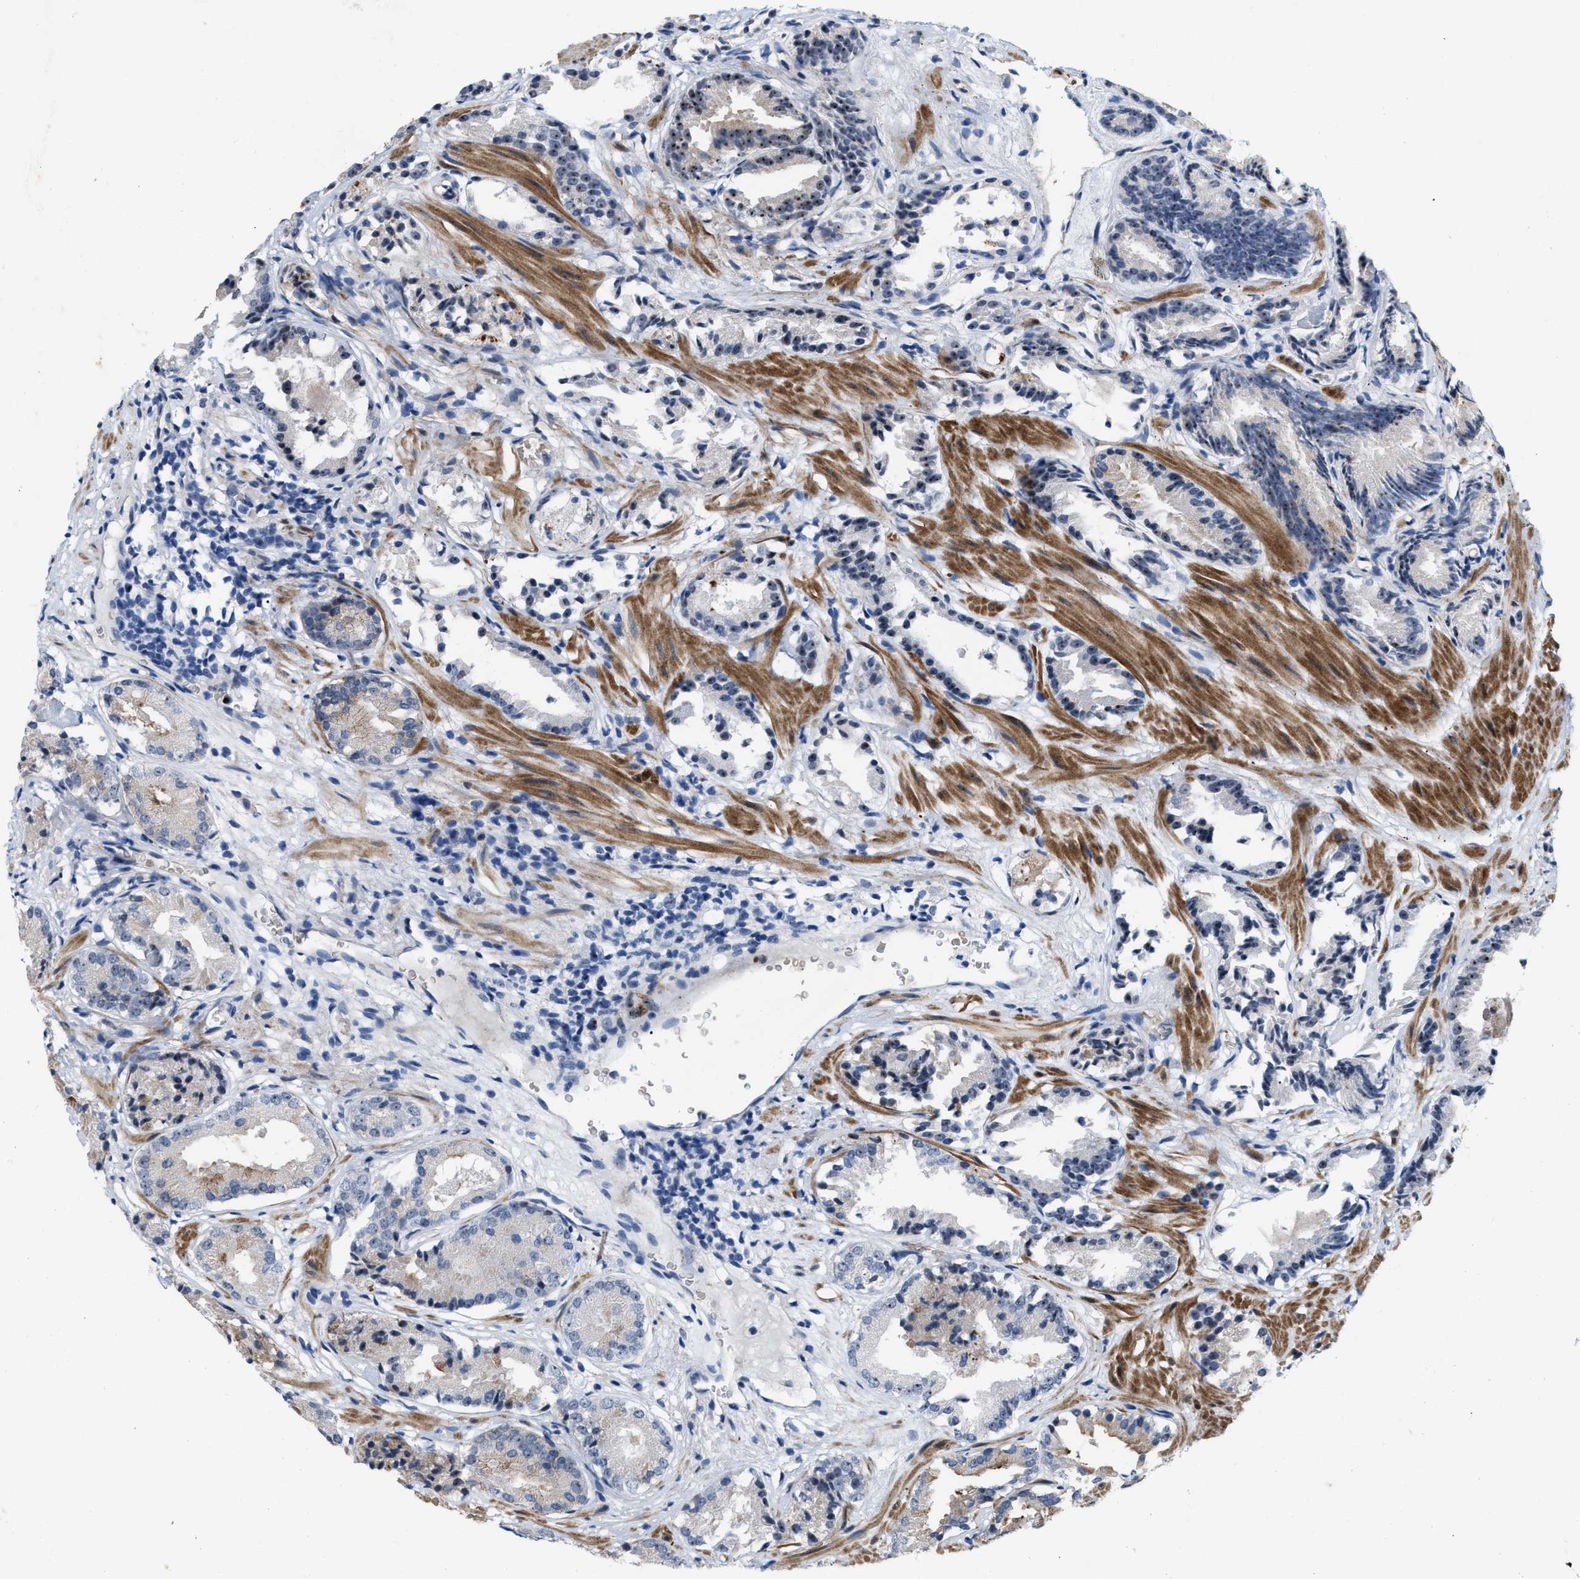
{"staining": {"intensity": "moderate", "quantity": "<25%", "location": "cytoplasmic/membranous,nuclear"}, "tissue": "prostate cancer", "cell_type": "Tumor cells", "image_type": "cancer", "snomed": [{"axis": "morphology", "description": "Adenocarcinoma, Low grade"}, {"axis": "topography", "description": "Prostate"}], "caption": "Prostate adenocarcinoma (low-grade) tissue reveals moderate cytoplasmic/membranous and nuclear staining in about <25% of tumor cells (DAB (3,3'-diaminobenzidine) IHC with brightfield microscopy, high magnification).", "gene": "POLR1F", "patient": {"sex": "male", "age": 51}}